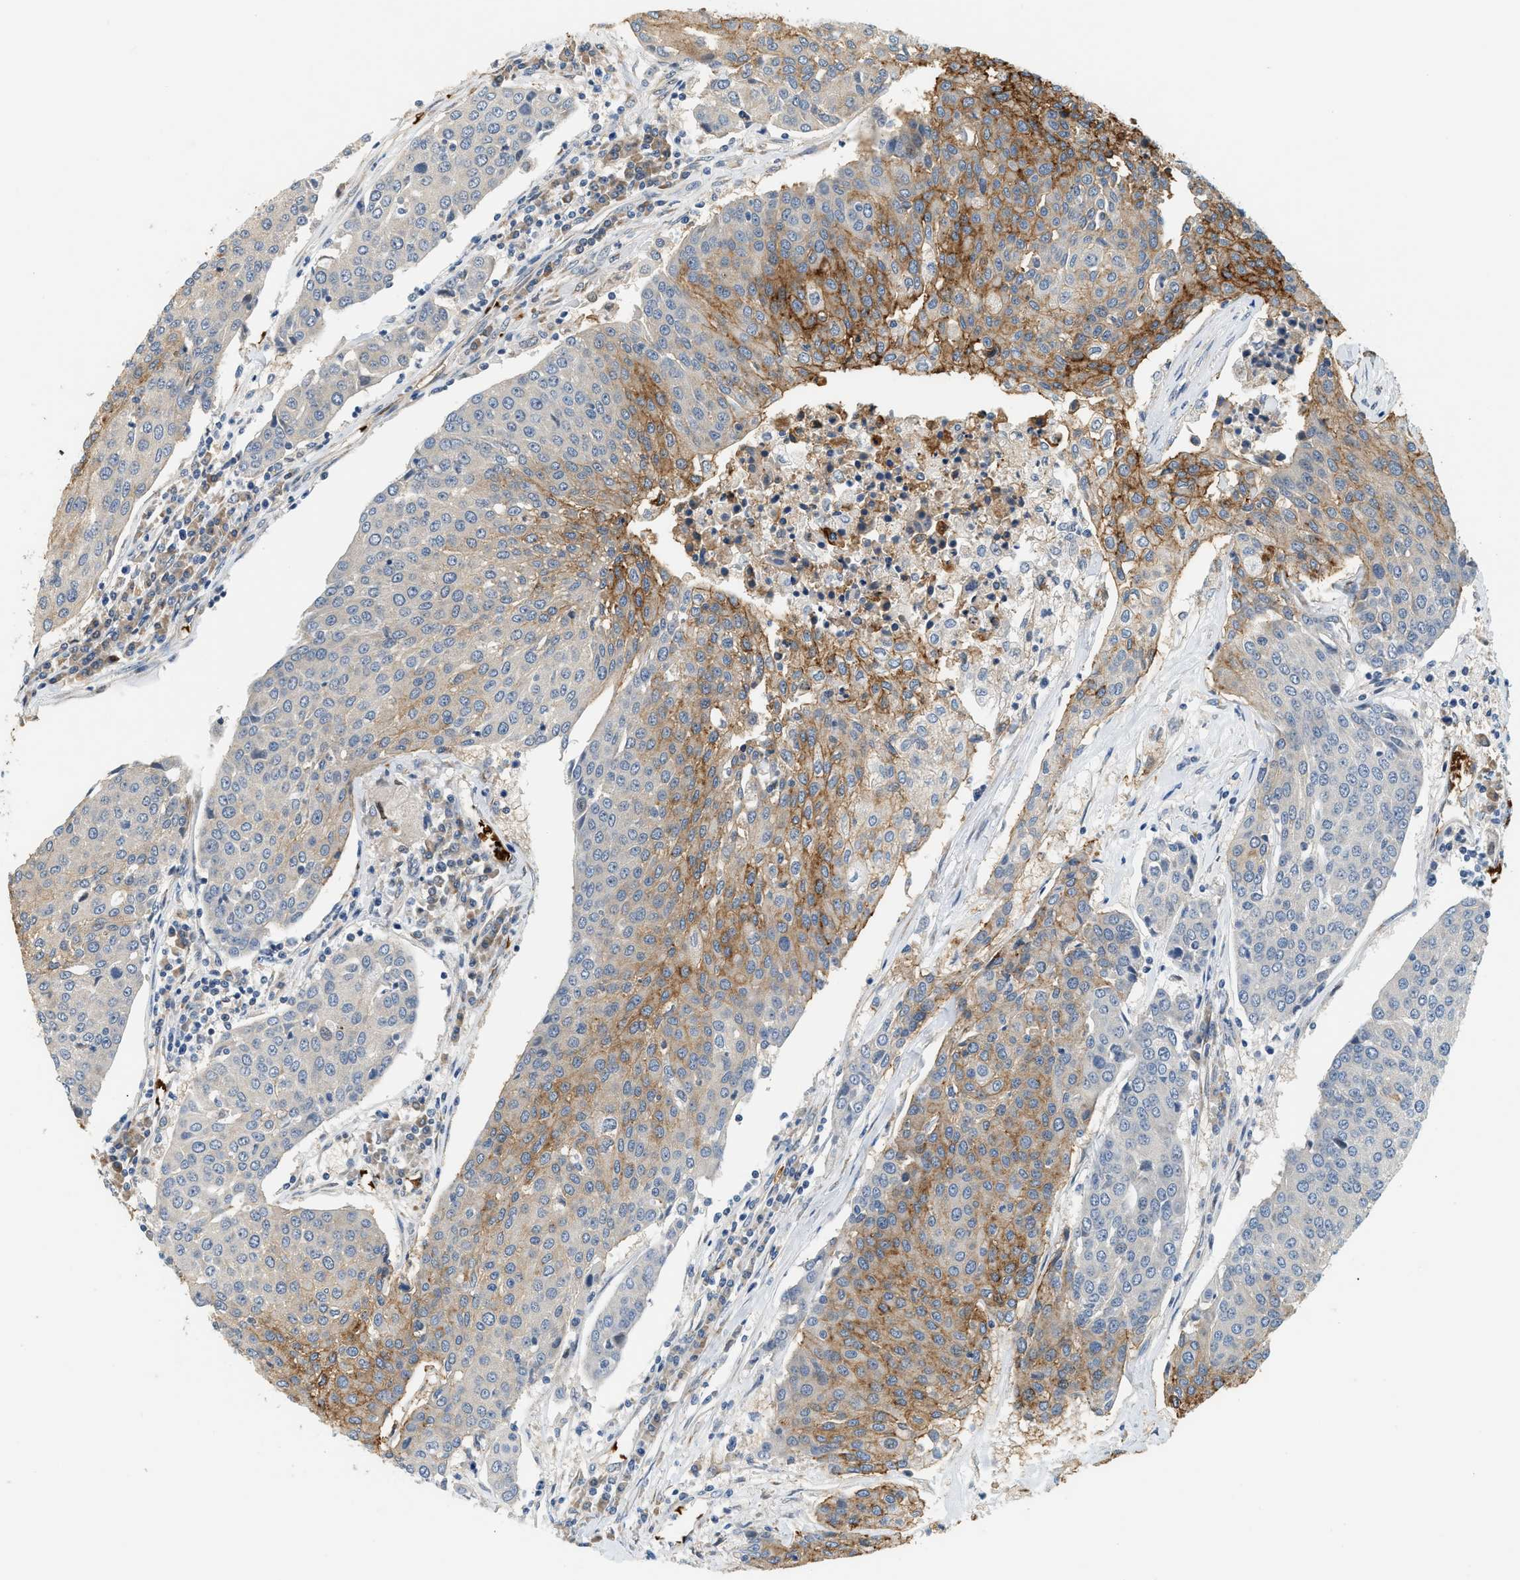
{"staining": {"intensity": "moderate", "quantity": "25%-75%", "location": "cytoplasmic/membranous"}, "tissue": "urothelial cancer", "cell_type": "Tumor cells", "image_type": "cancer", "snomed": [{"axis": "morphology", "description": "Urothelial carcinoma, High grade"}, {"axis": "topography", "description": "Urinary bladder"}], "caption": "Urothelial carcinoma (high-grade) stained with immunohistochemistry (IHC) displays moderate cytoplasmic/membranous staining in approximately 25%-75% of tumor cells.", "gene": "CYTH2", "patient": {"sex": "female", "age": 85}}